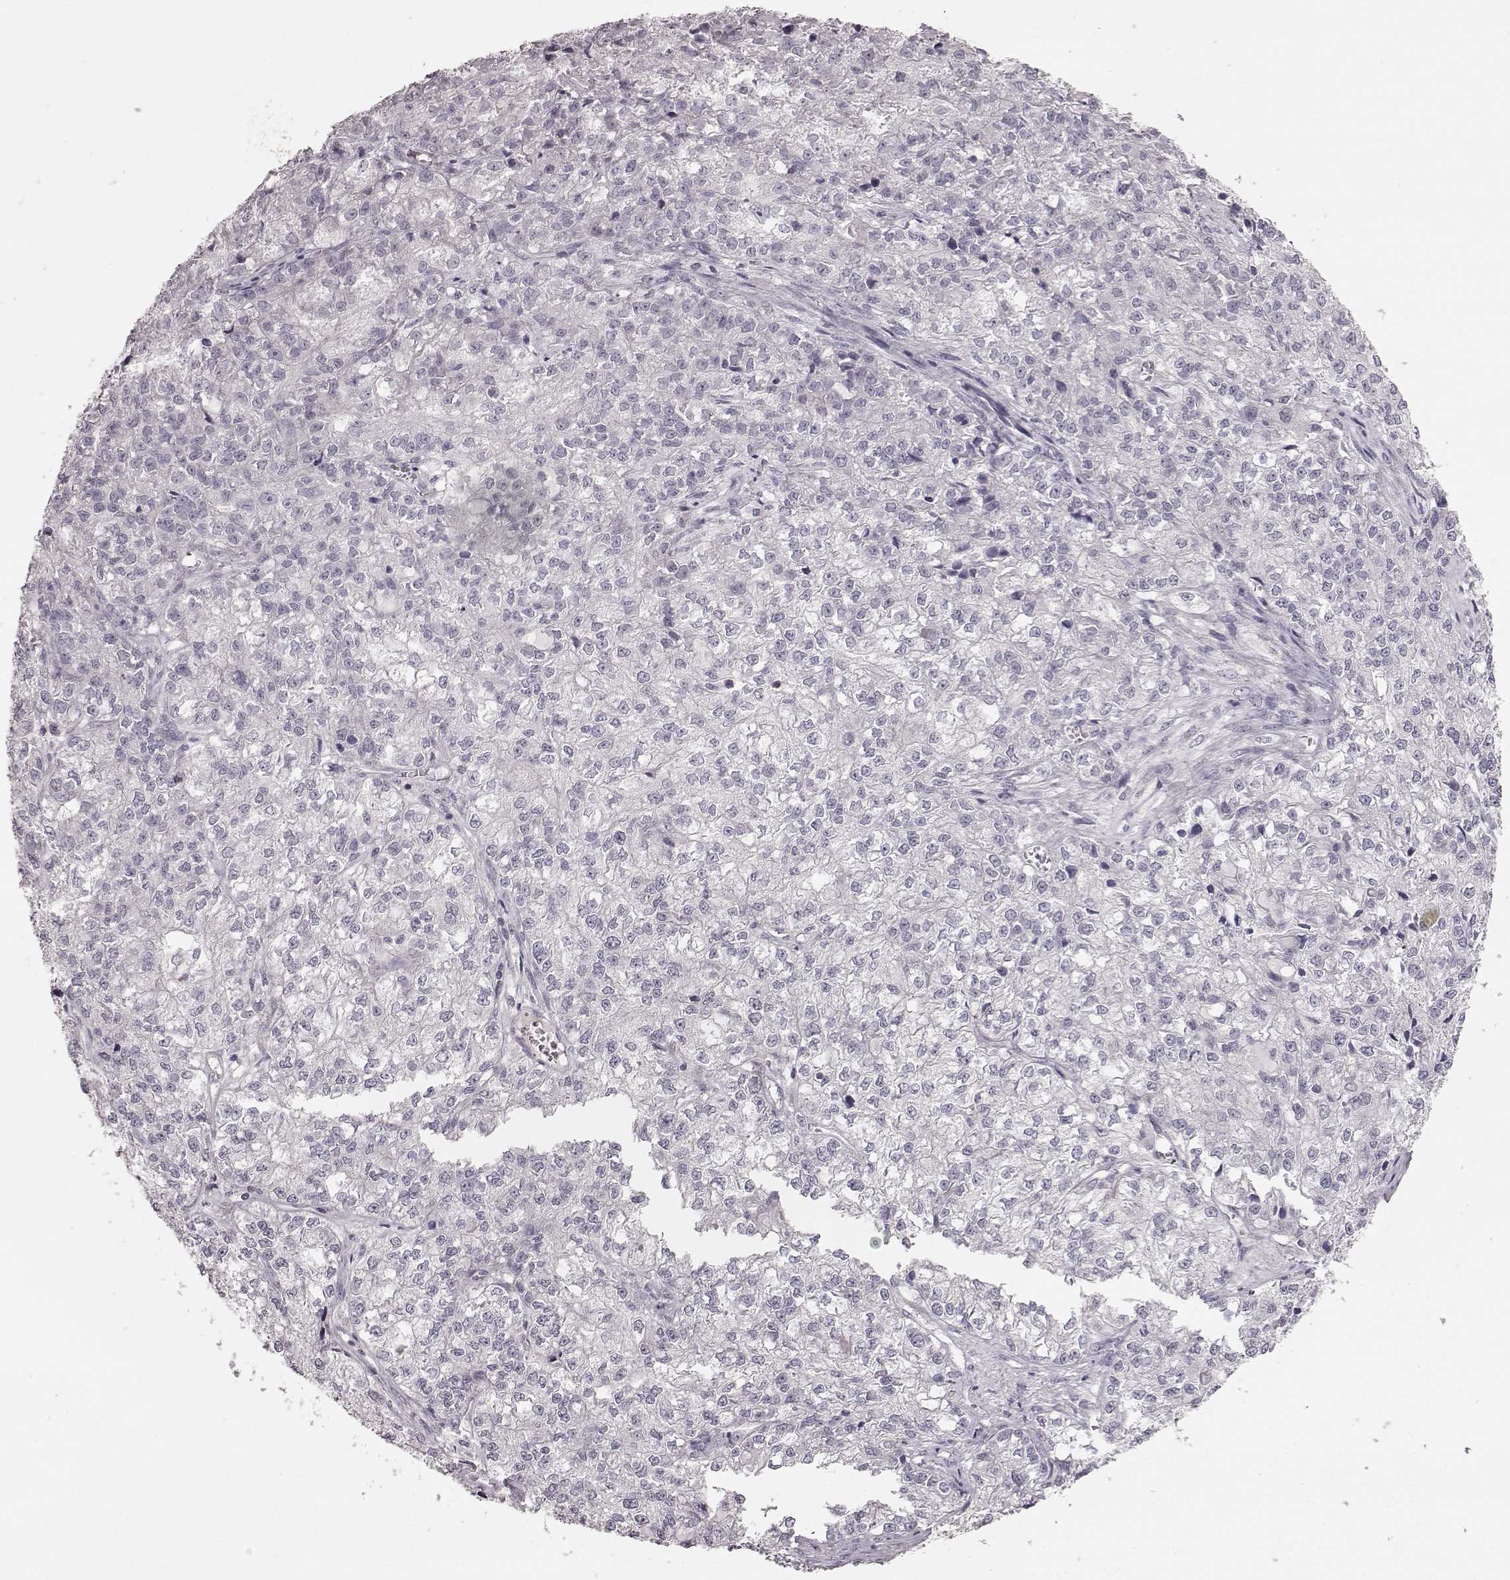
{"staining": {"intensity": "negative", "quantity": "none", "location": "none"}, "tissue": "ovarian cancer", "cell_type": "Tumor cells", "image_type": "cancer", "snomed": [{"axis": "morphology", "description": "Carcinoma, endometroid"}, {"axis": "topography", "description": "Ovary"}], "caption": "This image is of endometroid carcinoma (ovarian) stained with IHC to label a protein in brown with the nuclei are counter-stained blue. There is no positivity in tumor cells.", "gene": "PRLHR", "patient": {"sex": "female", "age": 64}}